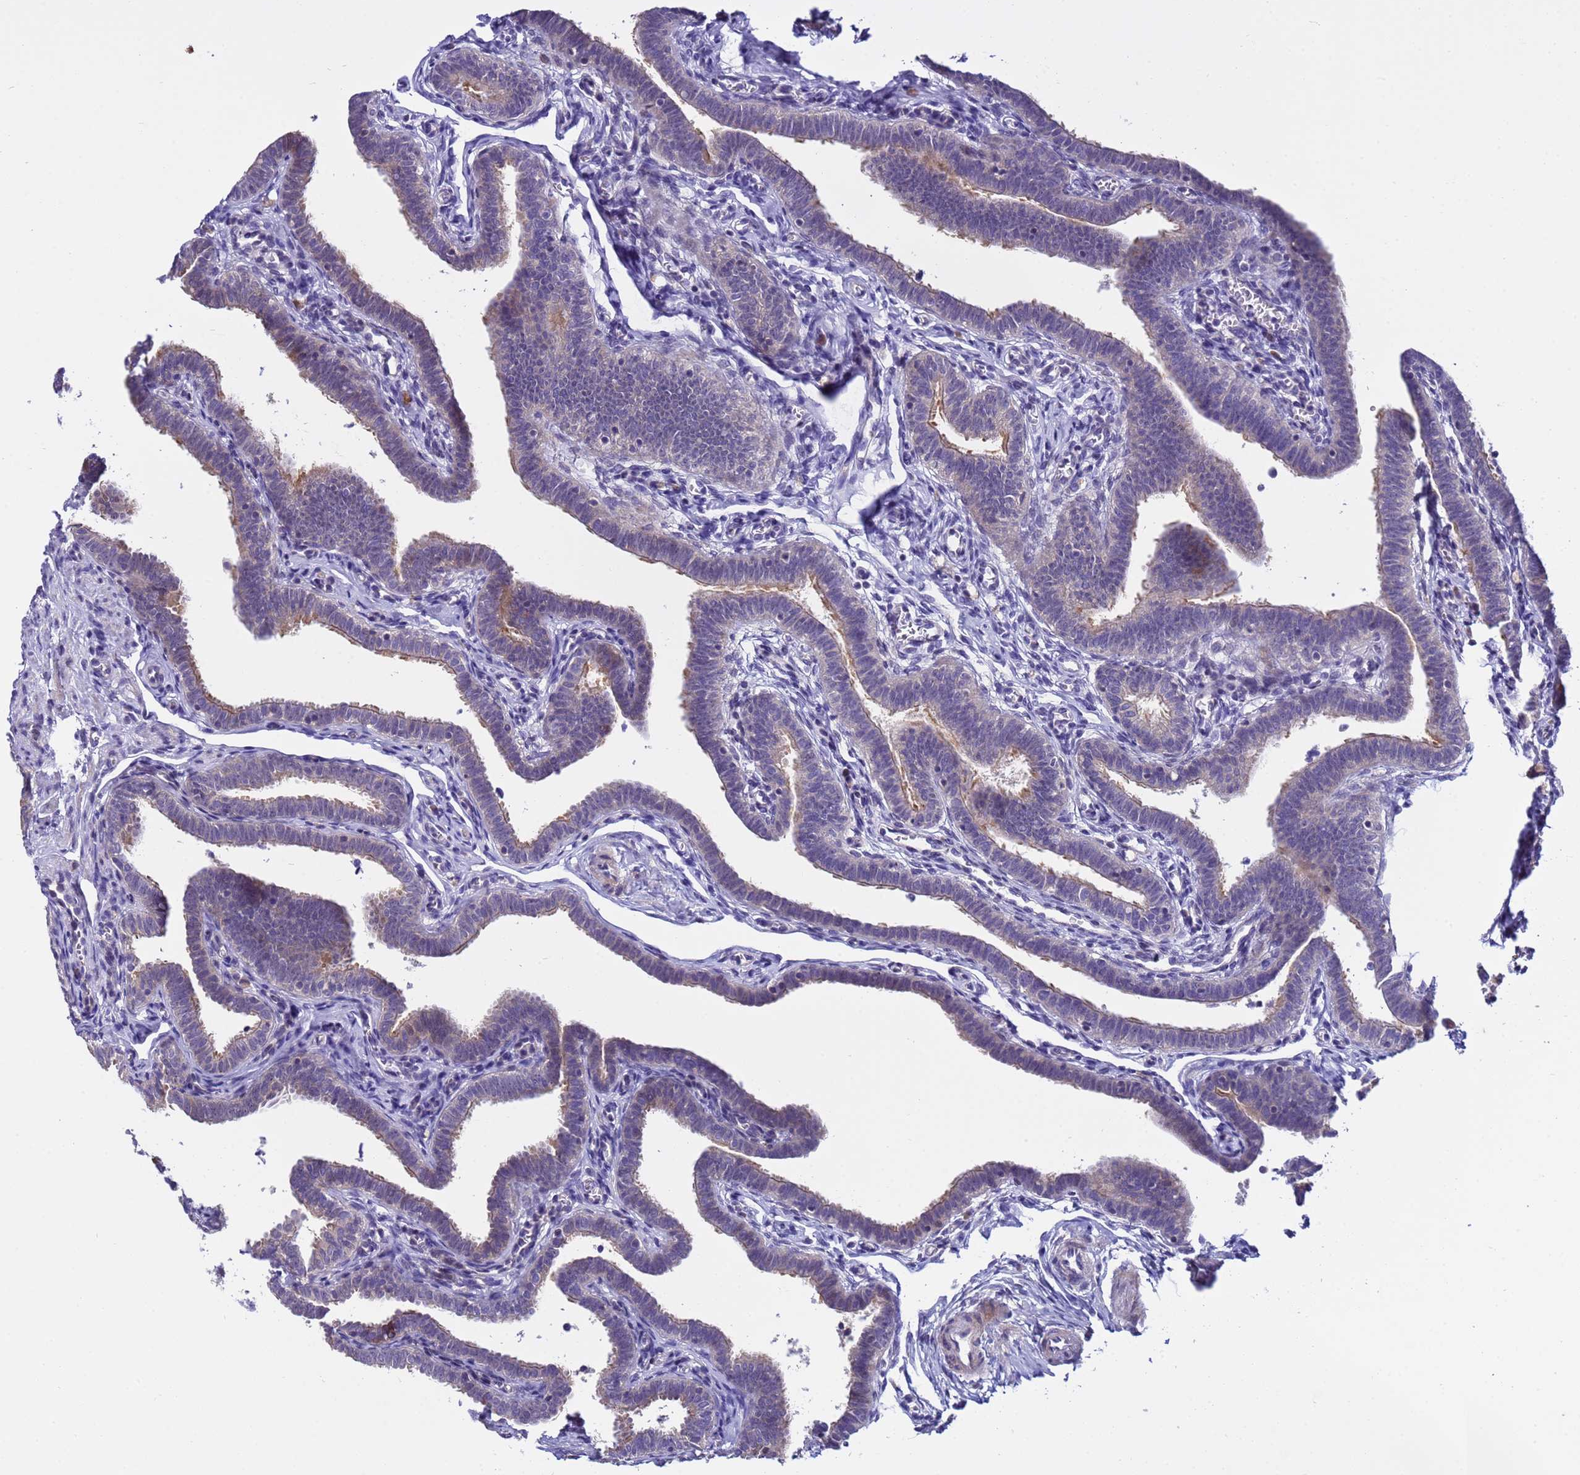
{"staining": {"intensity": "weak", "quantity": "25%-75%", "location": "cytoplasmic/membranous"}, "tissue": "fallopian tube", "cell_type": "Glandular cells", "image_type": "normal", "snomed": [{"axis": "morphology", "description": "Normal tissue, NOS"}, {"axis": "topography", "description": "Fallopian tube"}], "caption": "Human fallopian tube stained with a brown dye reveals weak cytoplasmic/membranous positive expression in approximately 25%-75% of glandular cells.", "gene": "IGSF11", "patient": {"sex": "female", "age": 36}}